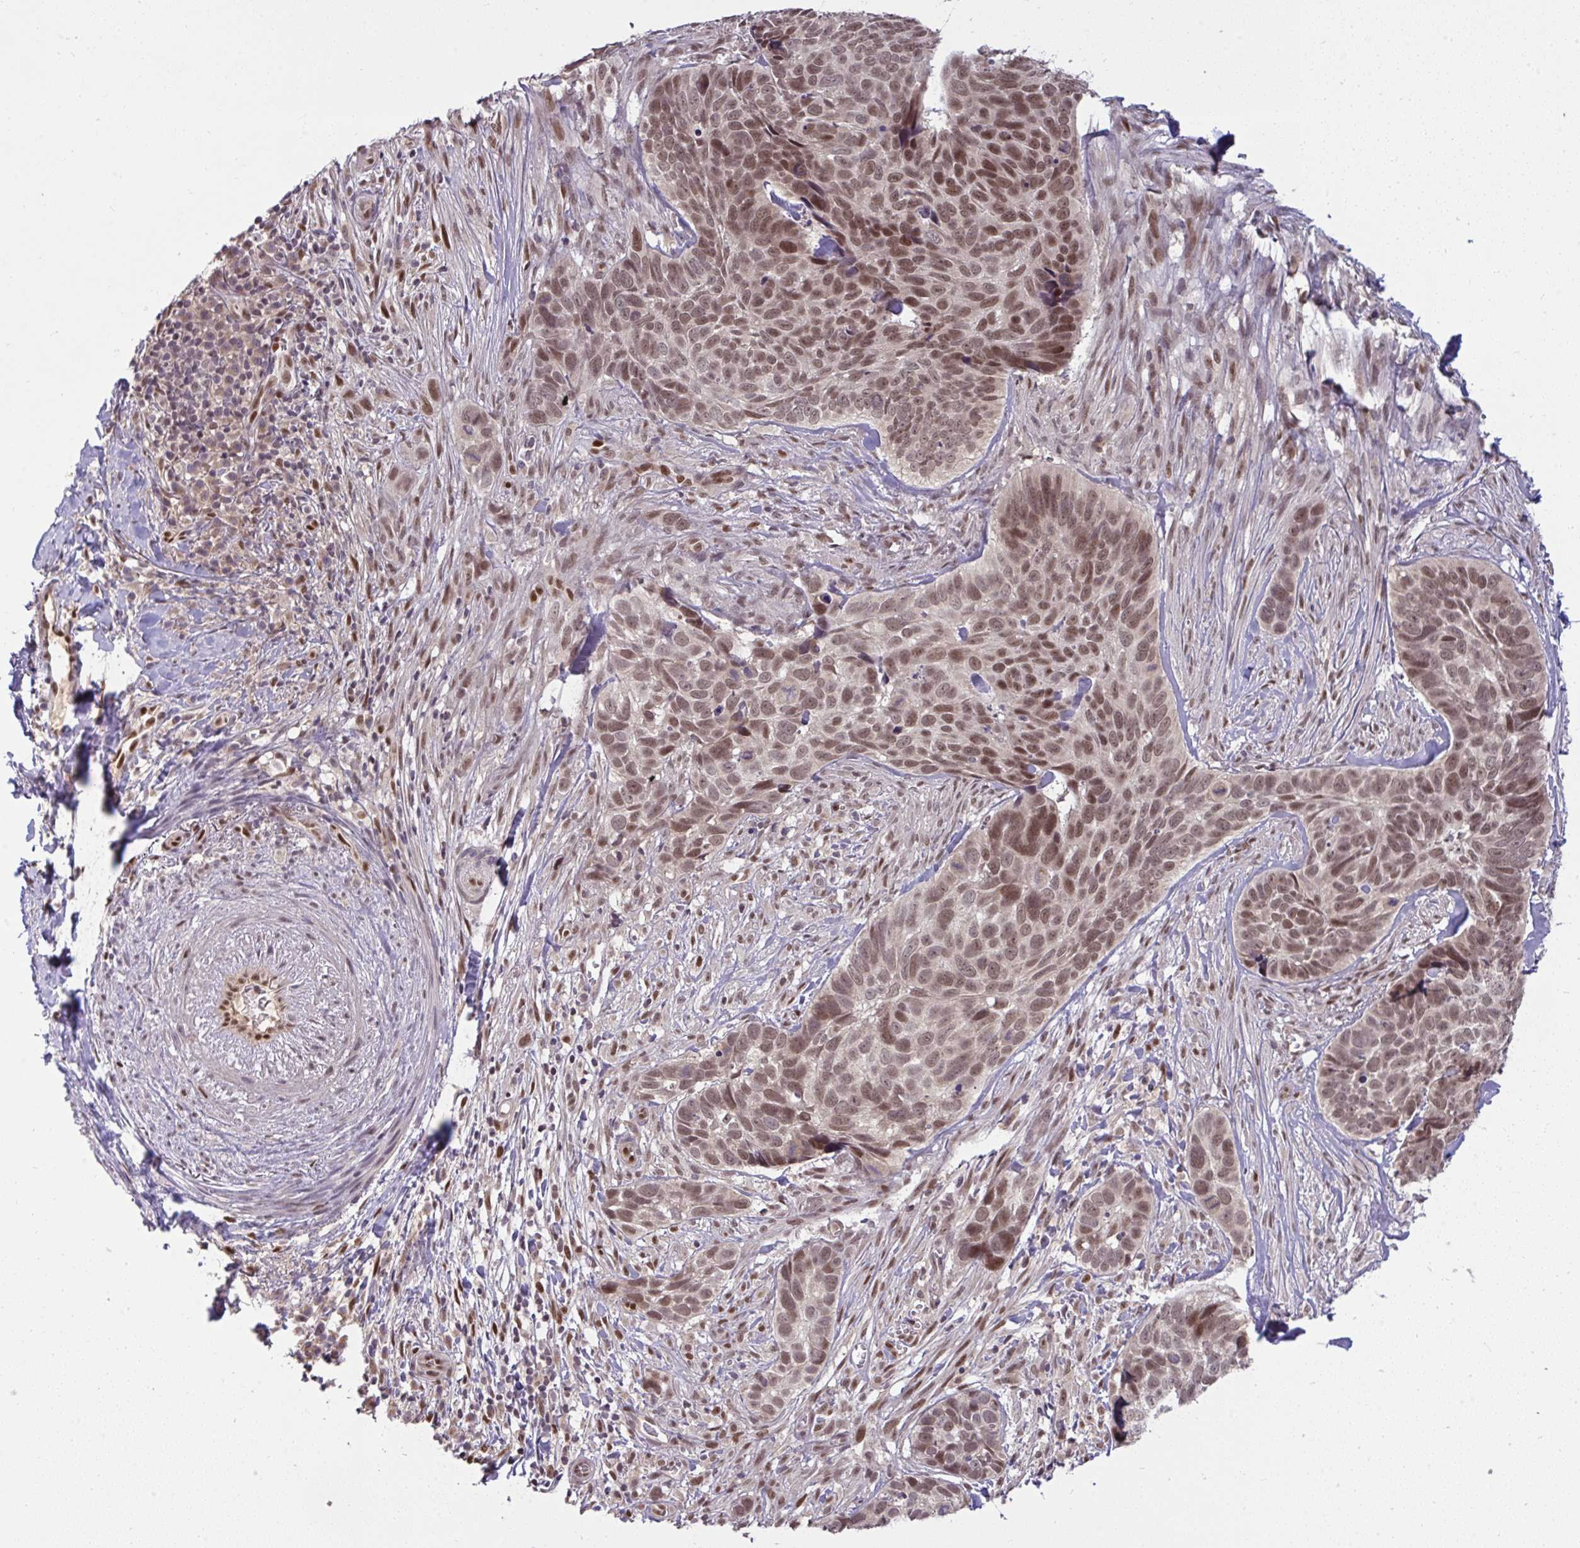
{"staining": {"intensity": "moderate", "quantity": ">75%", "location": "nuclear"}, "tissue": "skin cancer", "cell_type": "Tumor cells", "image_type": "cancer", "snomed": [{"axis": "morphology", "description": "Basal cell carcinoma"}, {"axis": "topography", "description": "Skin"}], "caption": "Immunohistochemistry staining of basal cell carcinoma (skin), which reveals medium levels of moderate nuclear staining in about >75% of tumor cells indicating moderate nuclear protein staining. The staining was performed using DAB (3,3'-diaminobenzidine) (brown) for protein detection and nuclei were counterstained in hematoxylin (blue).", "gene": "KLF2", "patient": {"sex": "female", "age": 82}}